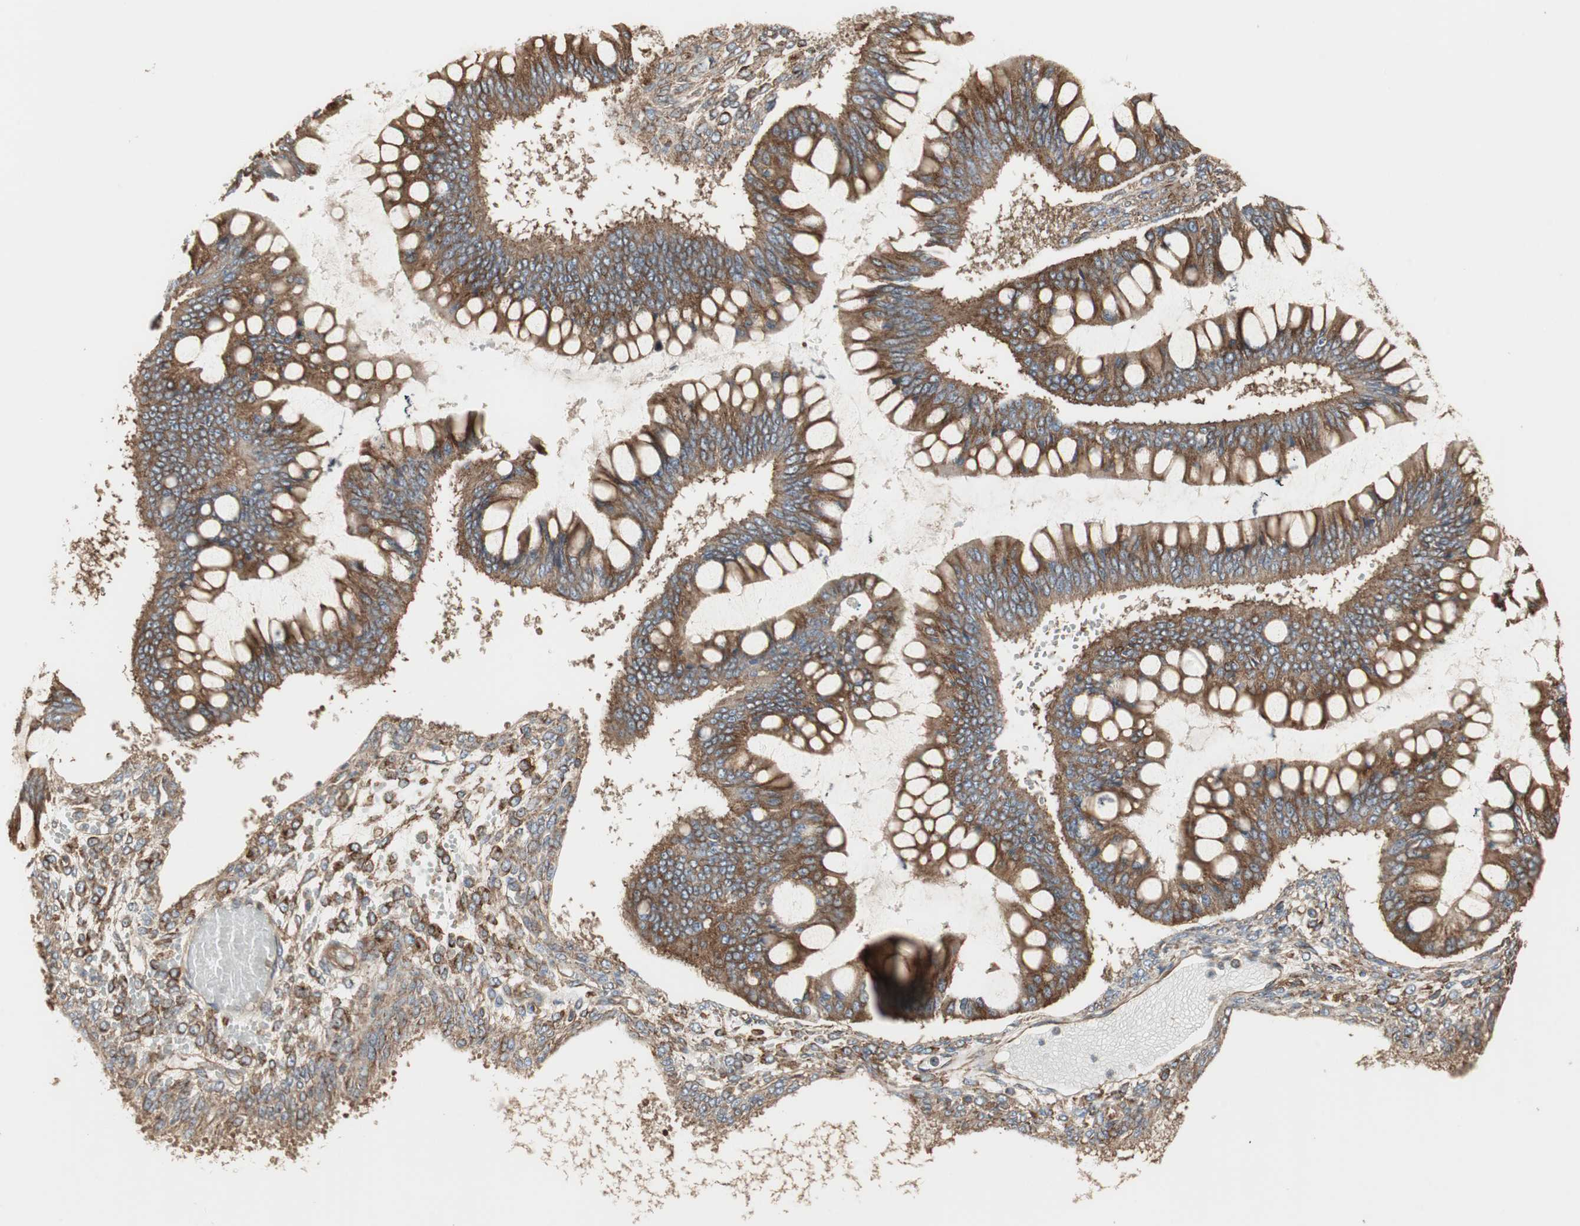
{"staining": {"intensity": "strong", "quantity": ">75%", "location": "cytoplasmic/membranous"}, "tissue": "ovarian cancer", "cell_type": "Tumor cells", "image_type": "cancer", "snomed": [{"axis": "morphology", "description": "Cystadenocarcinoma, mucinous, NOS"}, {"axis": "topography", "description": "Ovary"}], "caption": "Protein analysis of ovarian mucinous cystadenocarcinoma tissue exhibits strong cytoplasmic/membranous positivity in about >75% of tumor cells.", "gene": "H6PD", "patient": {"sex": "female", "age": 73}}